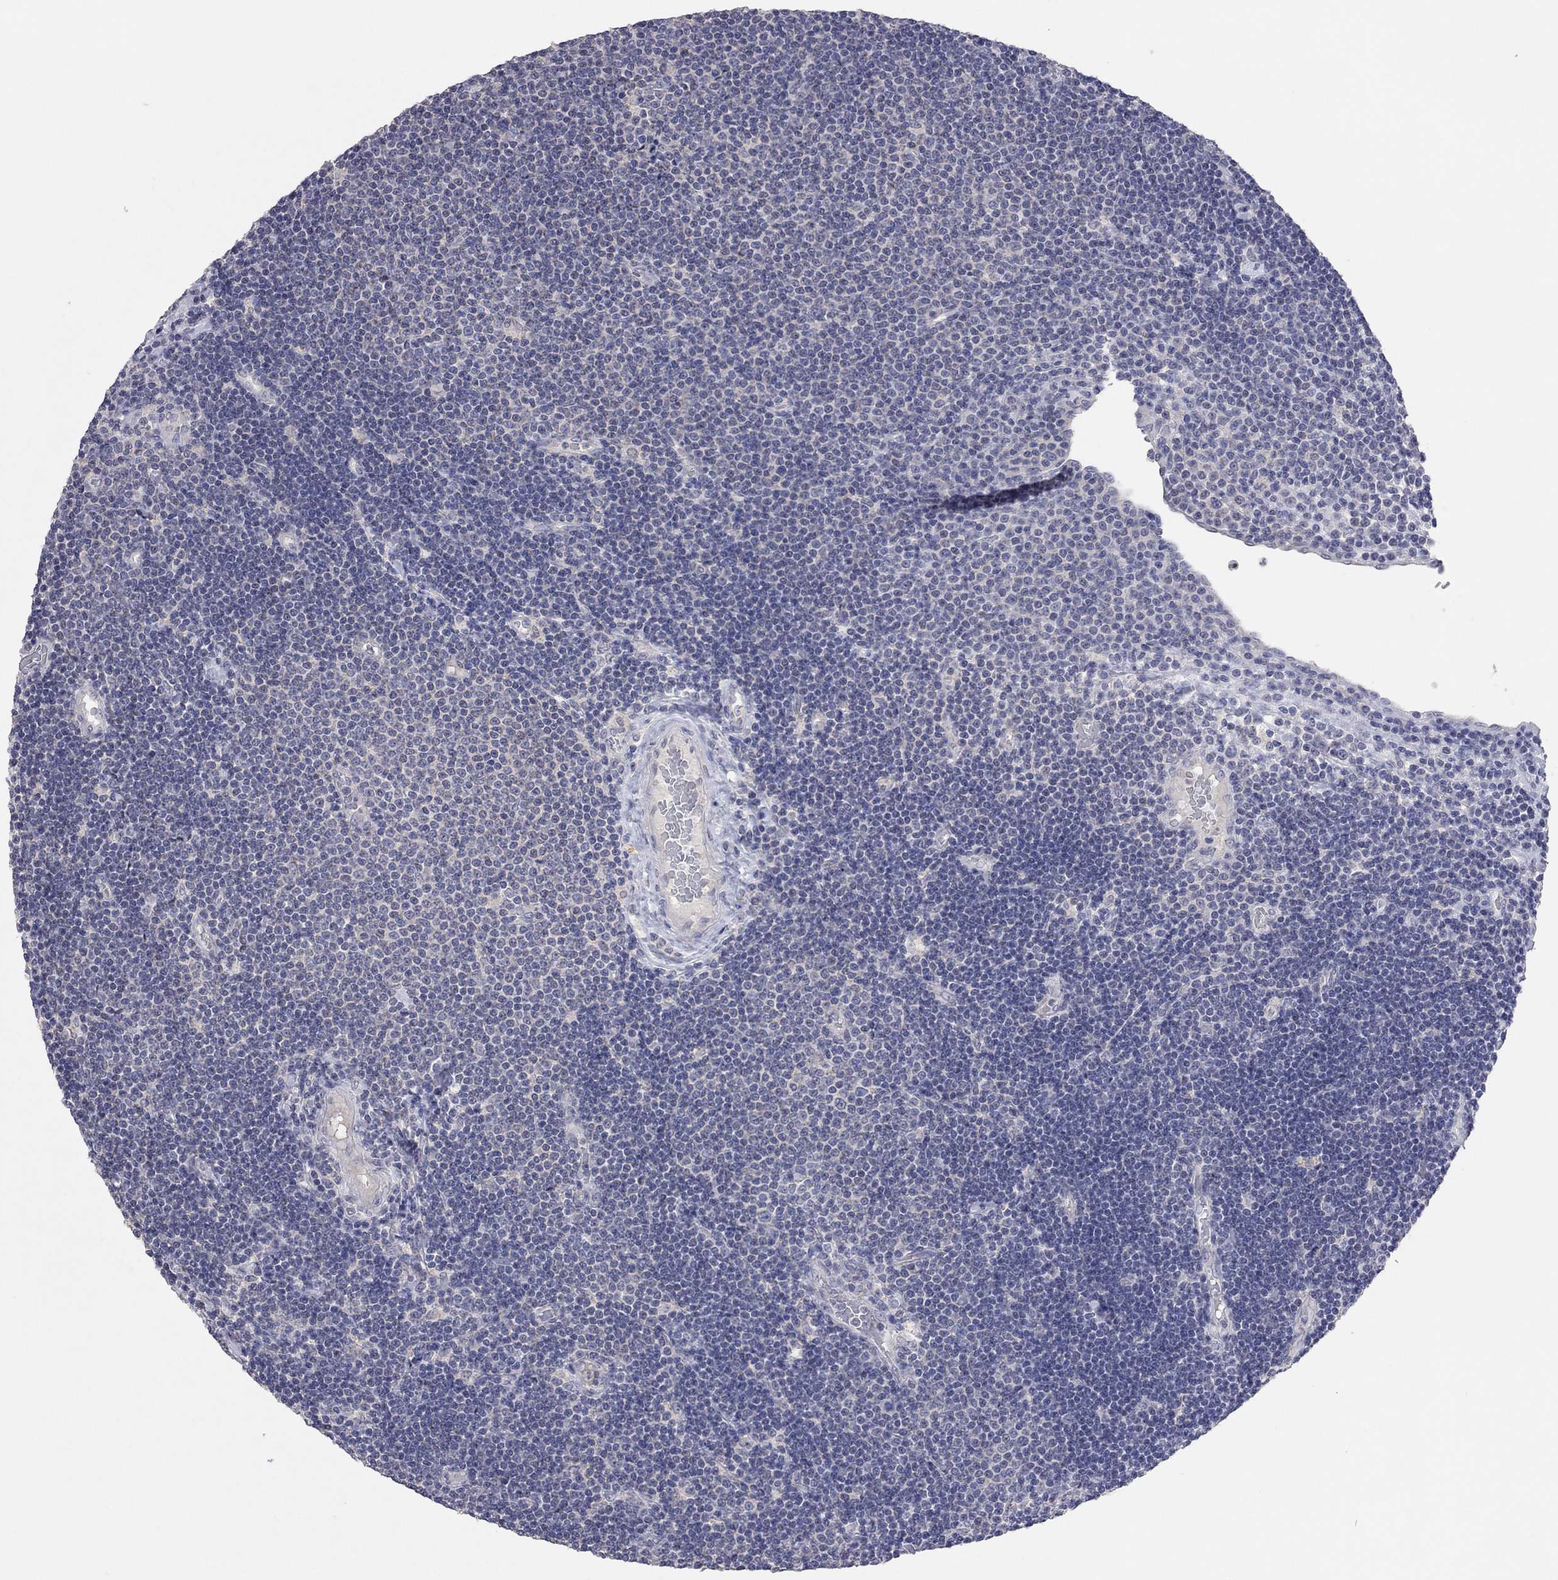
{"staining": {"intensity": "negative", "quantity": "none", "location": "none"}, "tissue": "lymphoma", "cell_type": "Tumor cells", "image_type": "cancer", "snomed": [{"axis": "morphology", "description": "Malignant lymphoma, non-Hodgkin's type, Low grade"}, {"axis": "topography", "description": "Brain"}], "caption": "Malignant lymphoma, non-Hodgkin's type (low-grade) was stained to show a protein in brown. There is no significant positivity in tumor cells.", "gene": "MMP13", "patient": {"sex": "female", "age": 66}}